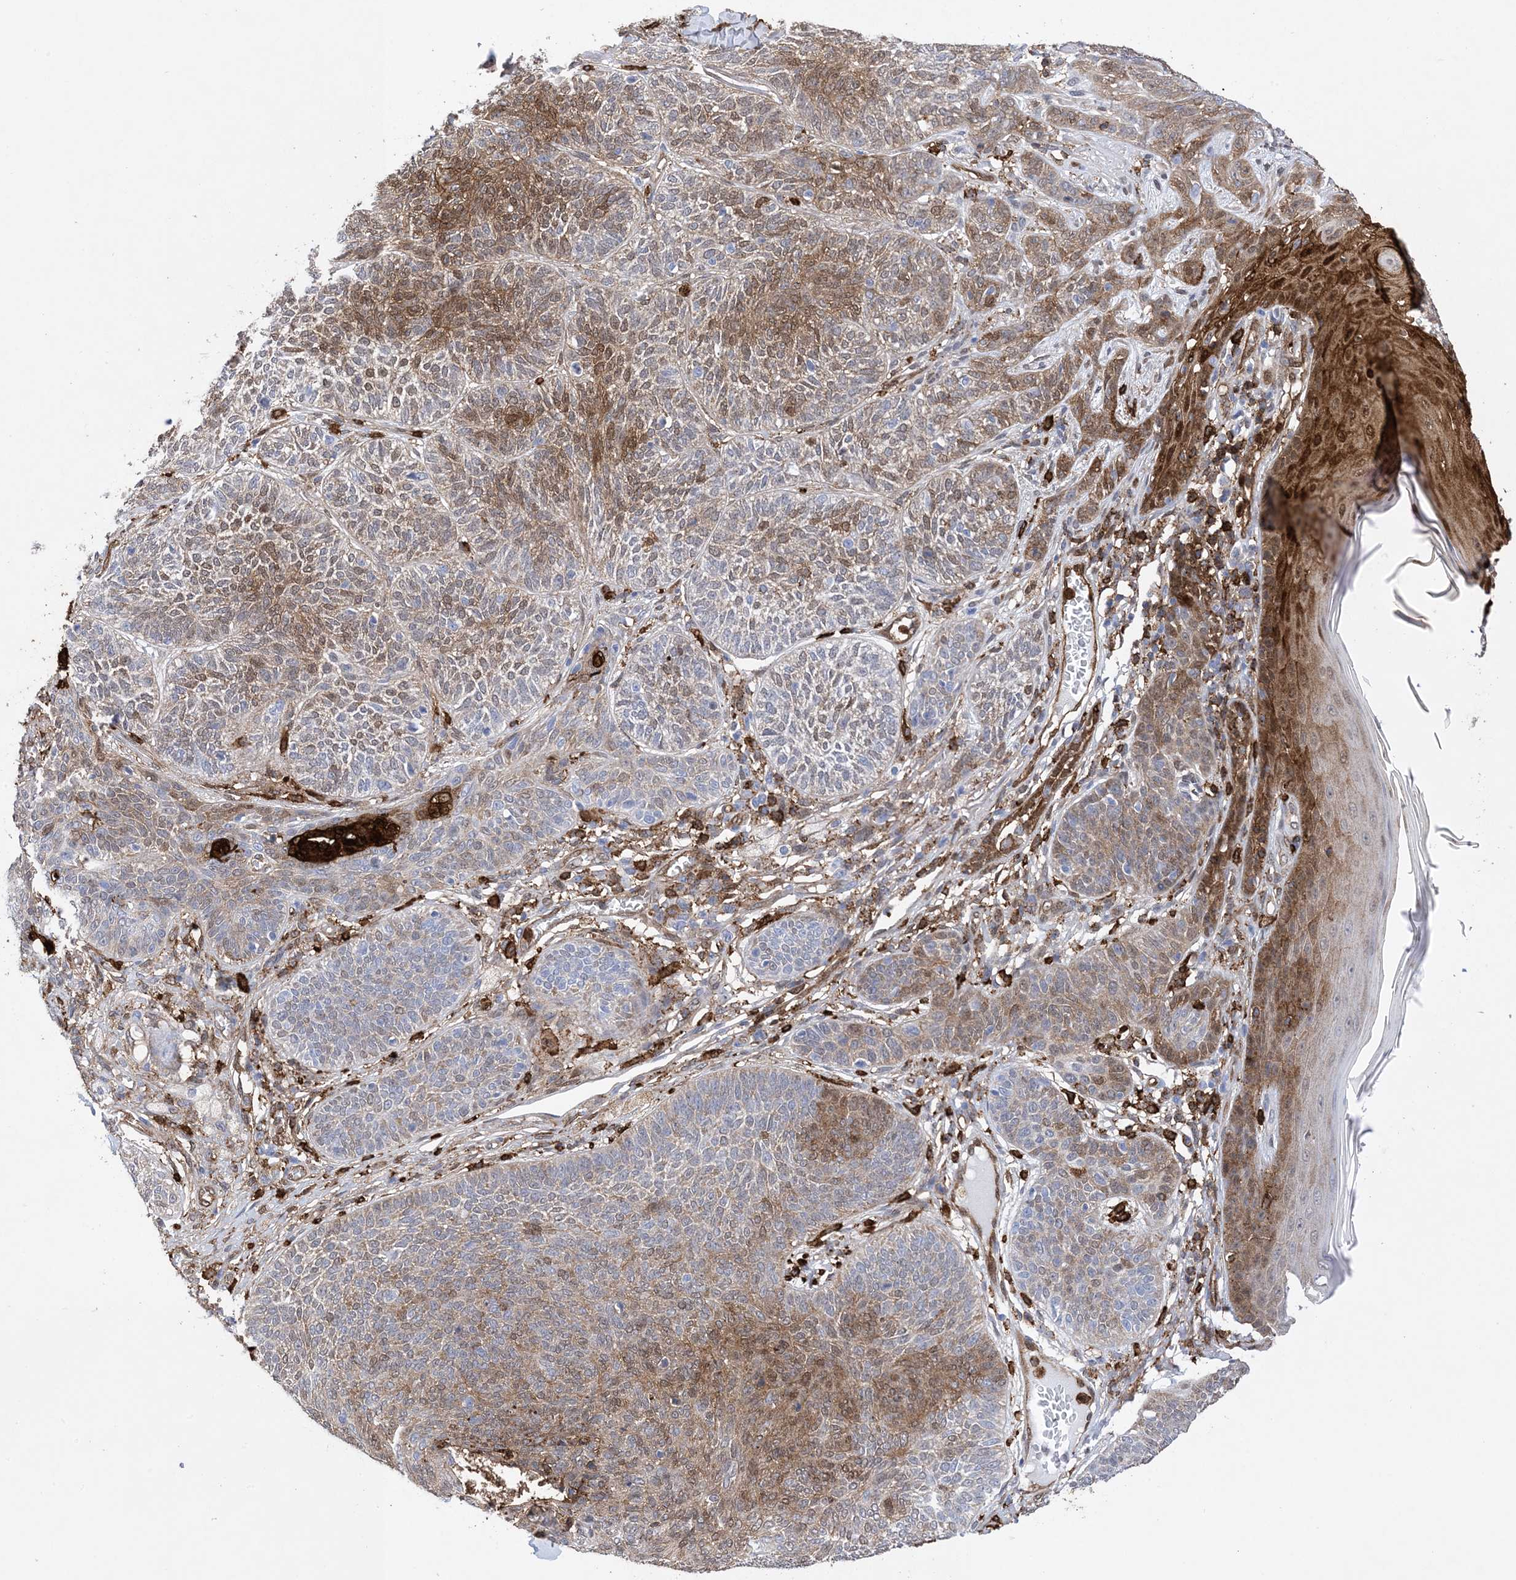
{"staining": {"intensity": "moderate", "quantity": "25%-75%", "location": "cytoplasmic/membranous,nuclear"}, "tissue": "skin cancer", "cell_type": "Tumor cells", "image_type": "cancer", "snomed": [{"axis": "morphology", "description": "Basal cell carcinoma"}, {"axis": "topography", "description": "Skin"}], "caption": "A brown stain shows moderate cytoplasmic/membranous and nuclear positivity of a protein in basal cell carcinoma (skin) tumor cells. Immunohistochemistry stains the protein in brown and the nuclei are stained blue.", "gene": "ANXA1", "patient": {"sex": "male", "age": 85}}